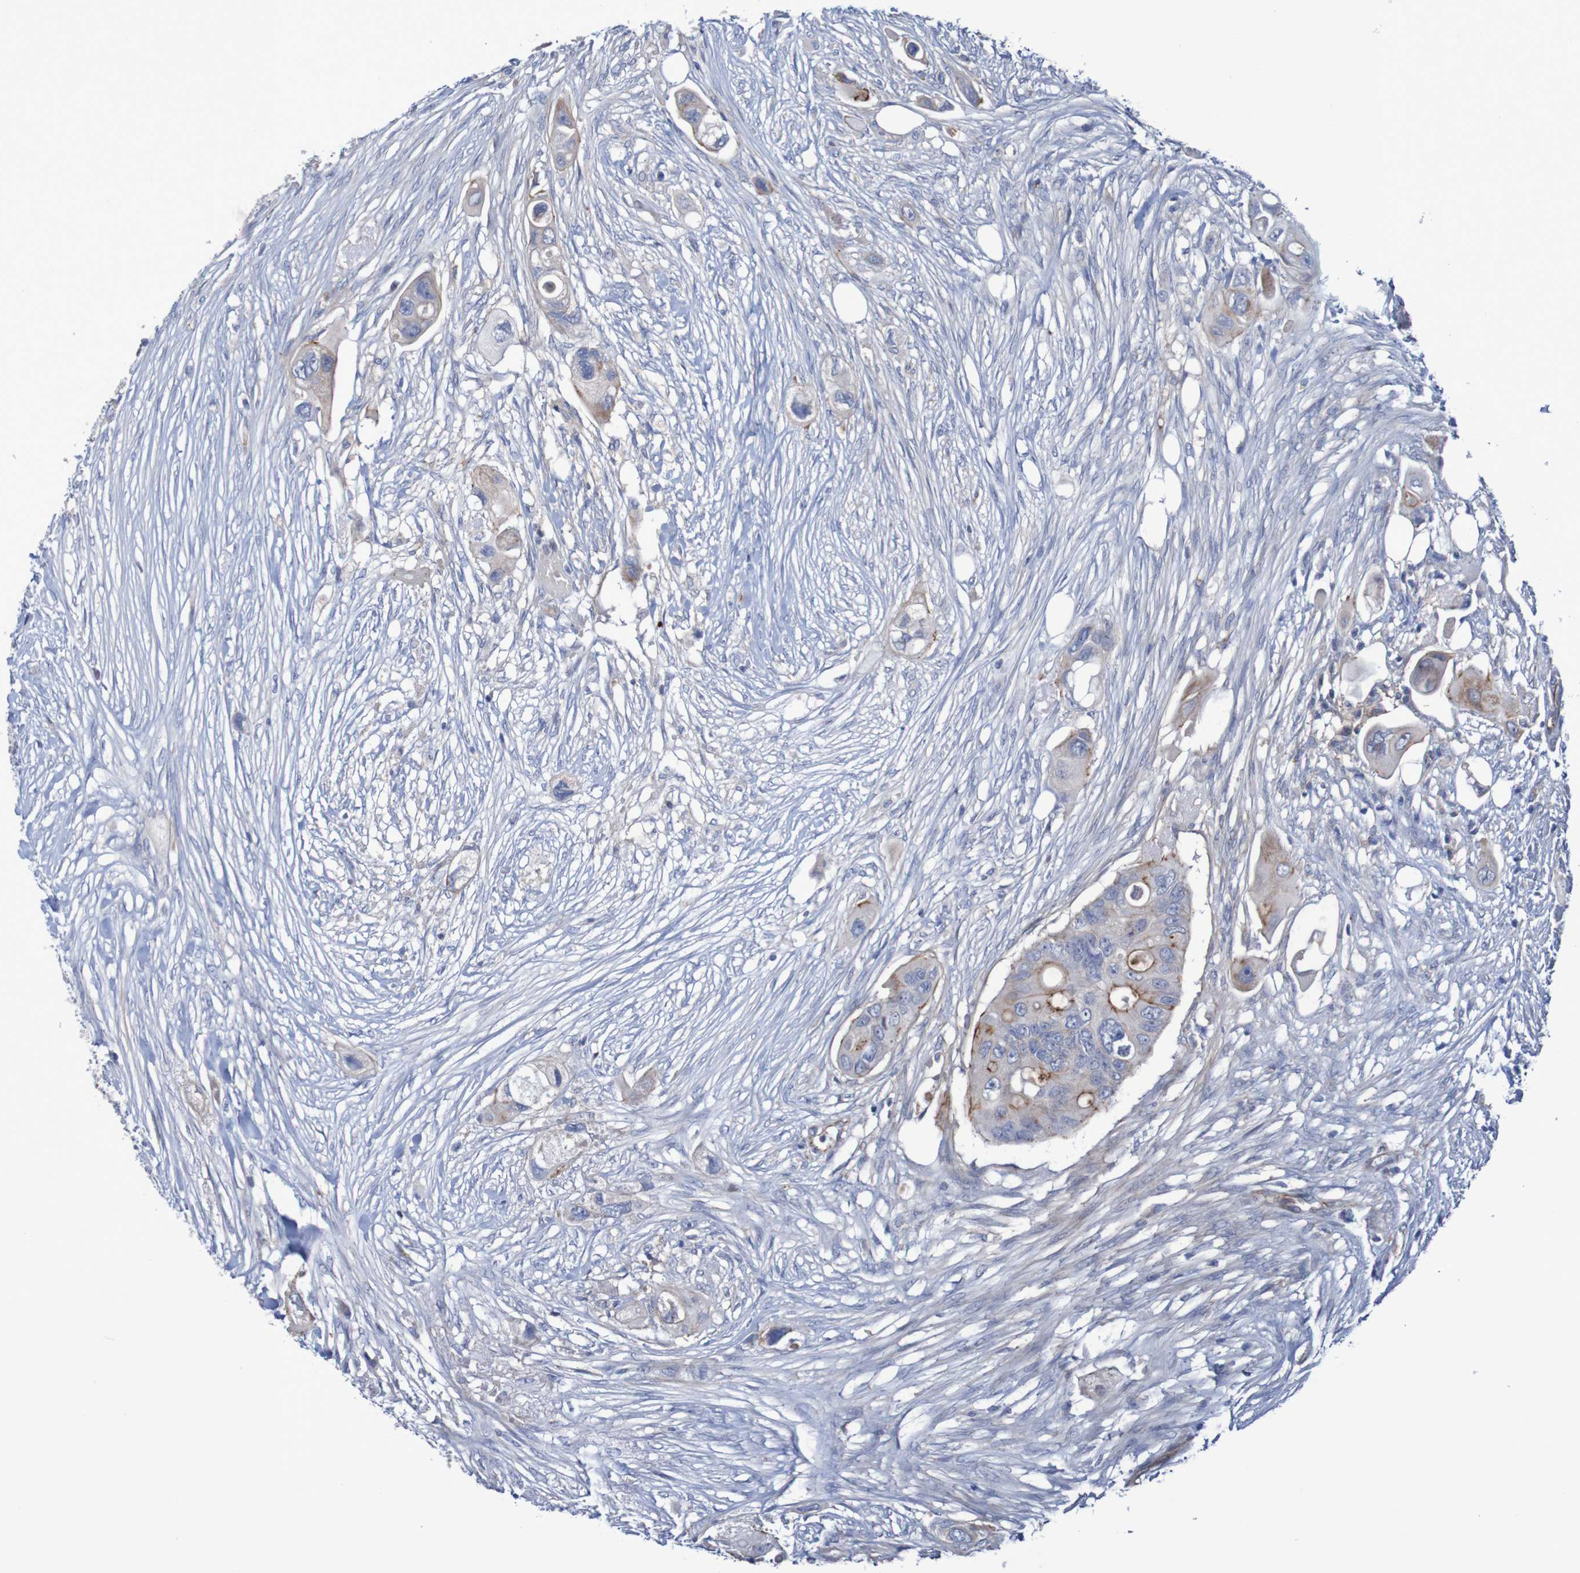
{"staining": {"intensity": "moderate", "quantity": "<25%", "location": "cytoplasmic/membranous"}, "tissue": "colorectal cancer", "cell_type": "Tumor cells", "image_type": "cancer", "snomed": [{"axis": "morphology", "description": "Adenocarcinoma, NOS"}, {"axis": "topography", "description": "Colon"}], "caption": "Brown immunohistochemical staining in colorectal adenocarcinoma demonstrates moderate cytoplasmic/membranous positivity in approximately <25% of tumor cells. Nuclei are stained in blue.", "gene": "NECTIN2", "patient": {"sex": "female", "age": 57}}